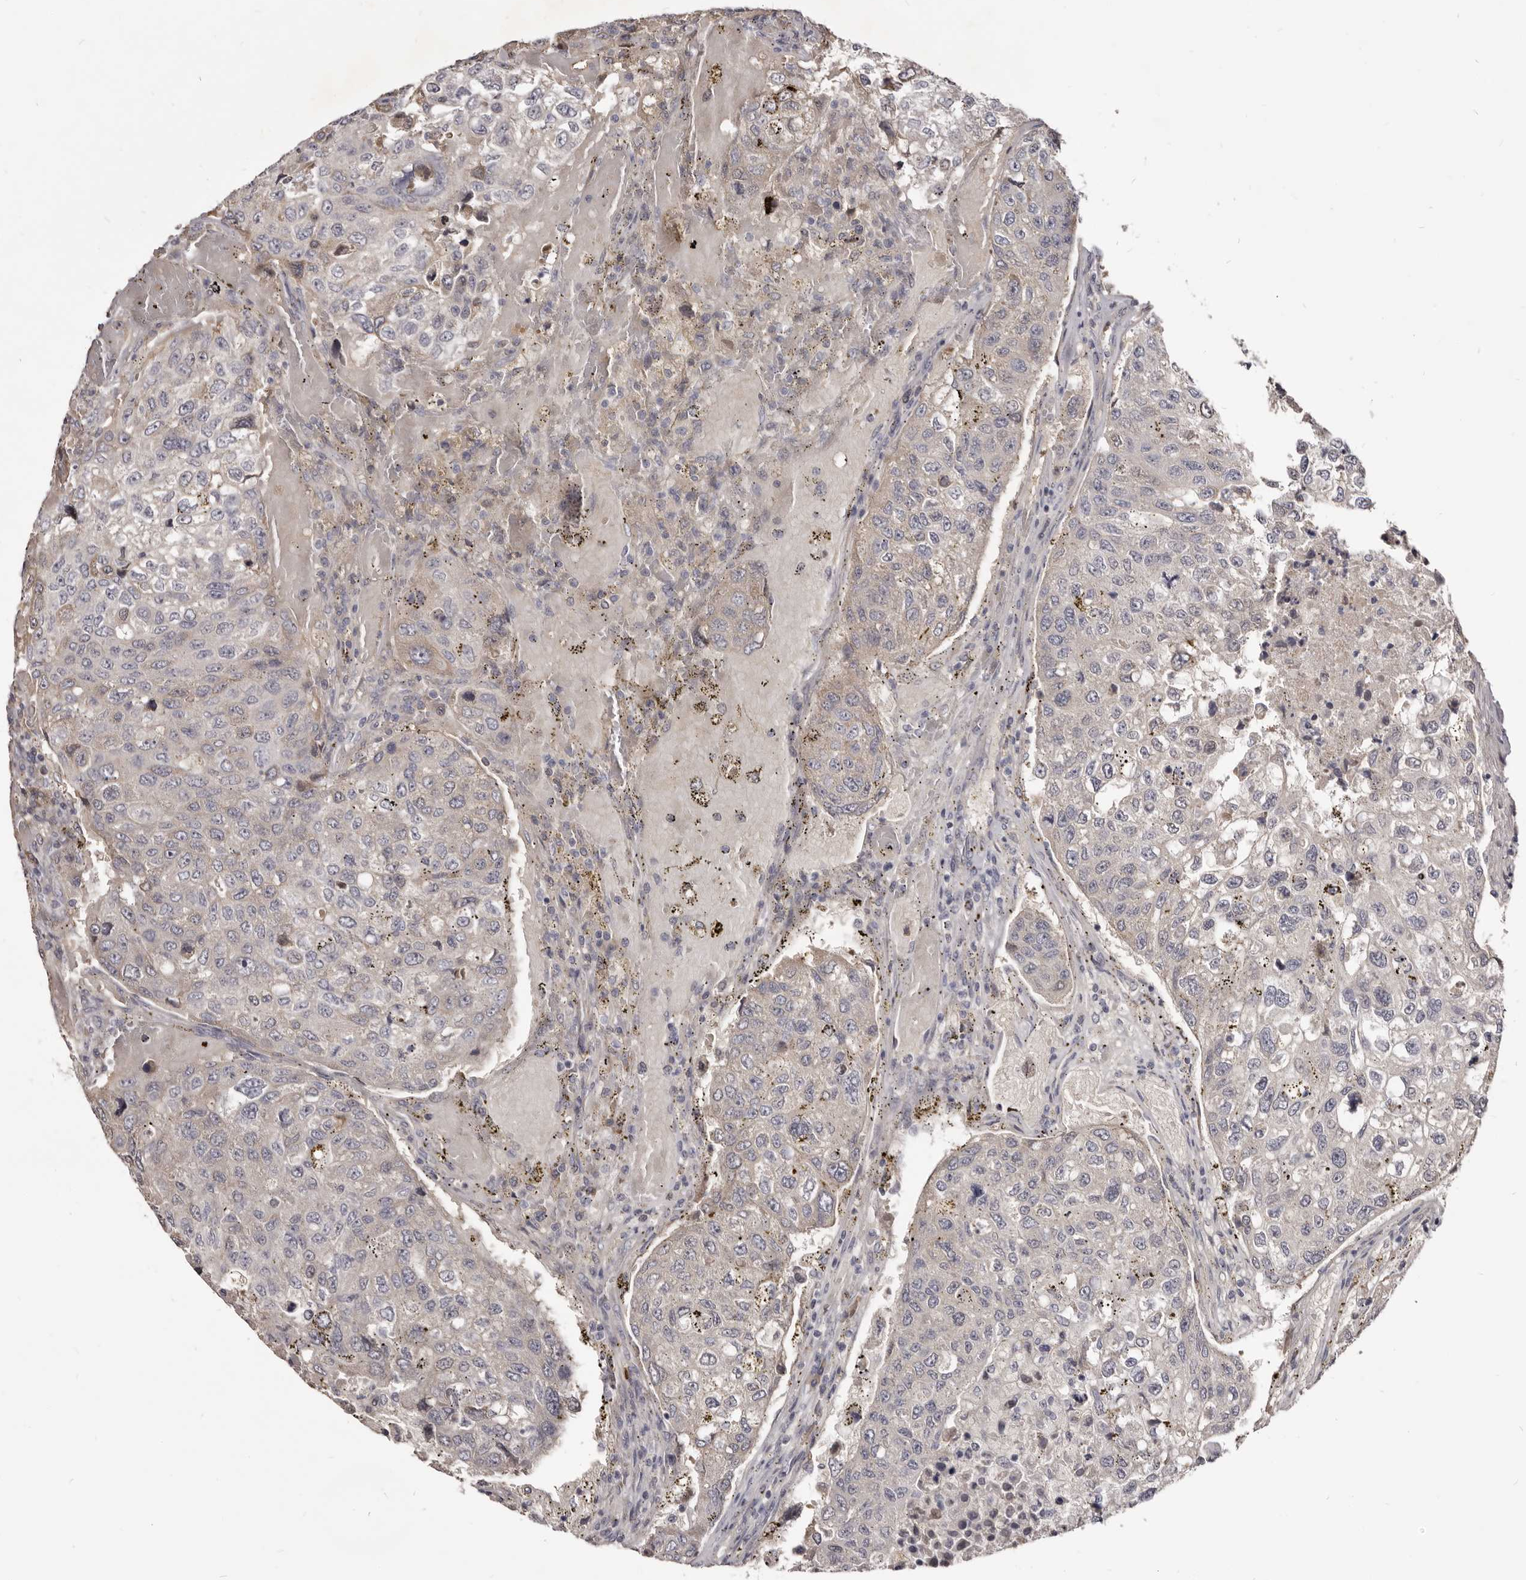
{"staining": {"intensity": "negative", "quantity": "none", "location": "none"}, "tissue": "urothelial cancer", "cell_type": "Tumor cells", "image_type": "cancer", "snomed": [{"axis": "morphology", "description": "Urothelial carcinoma, High grade"}, {"axis": "topography", "description": "Lymph node"}, {"axis": "topography", "description": "Urinary bladder"}], "caption": "The IHC image has no significant expression in tumor cells of urothelial cancer tissue.", "gene": "KIF2B", "patient": {"sex": "male", "age": 51}}